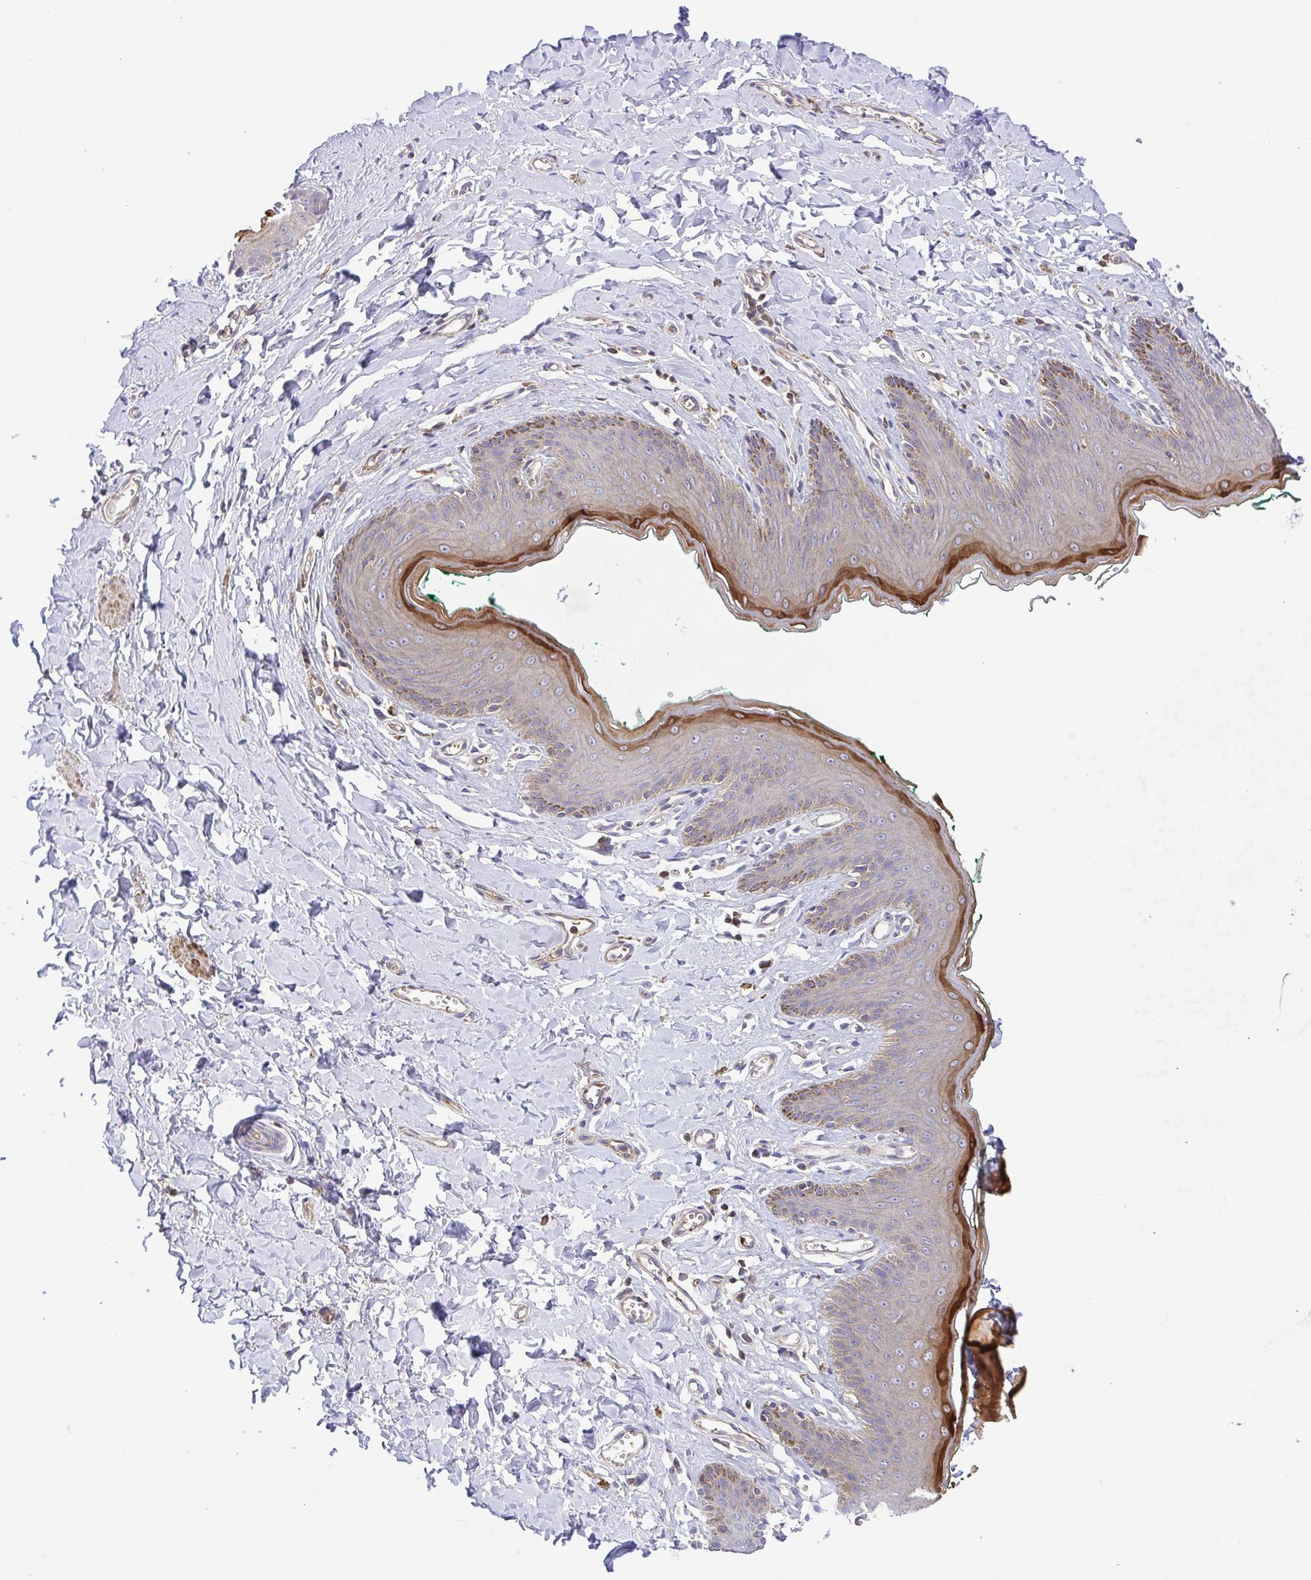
{"staining": {"intensity": "strong", "quantity": "<25%", "location": "cytoplasmic/membranous"}, "tissue": "skin", "cell_type": "Epidermal cells", "image_type": "normal", "snomed": [{"axis": "morphology", "description": "Normal tissue, NOS"}, {"axis": "topography", "description": "Vulva"}, {"axis": "topography", "description": "Peripheral nerve tissue"}], "caption": "Immunohistochemical staining of benign skin displays medium levels of strong cytoplasmic/membranous staining in about <25% of epidermal cells.", "gene": "IDE", "patient": {"sex": "female", "age": 66}}